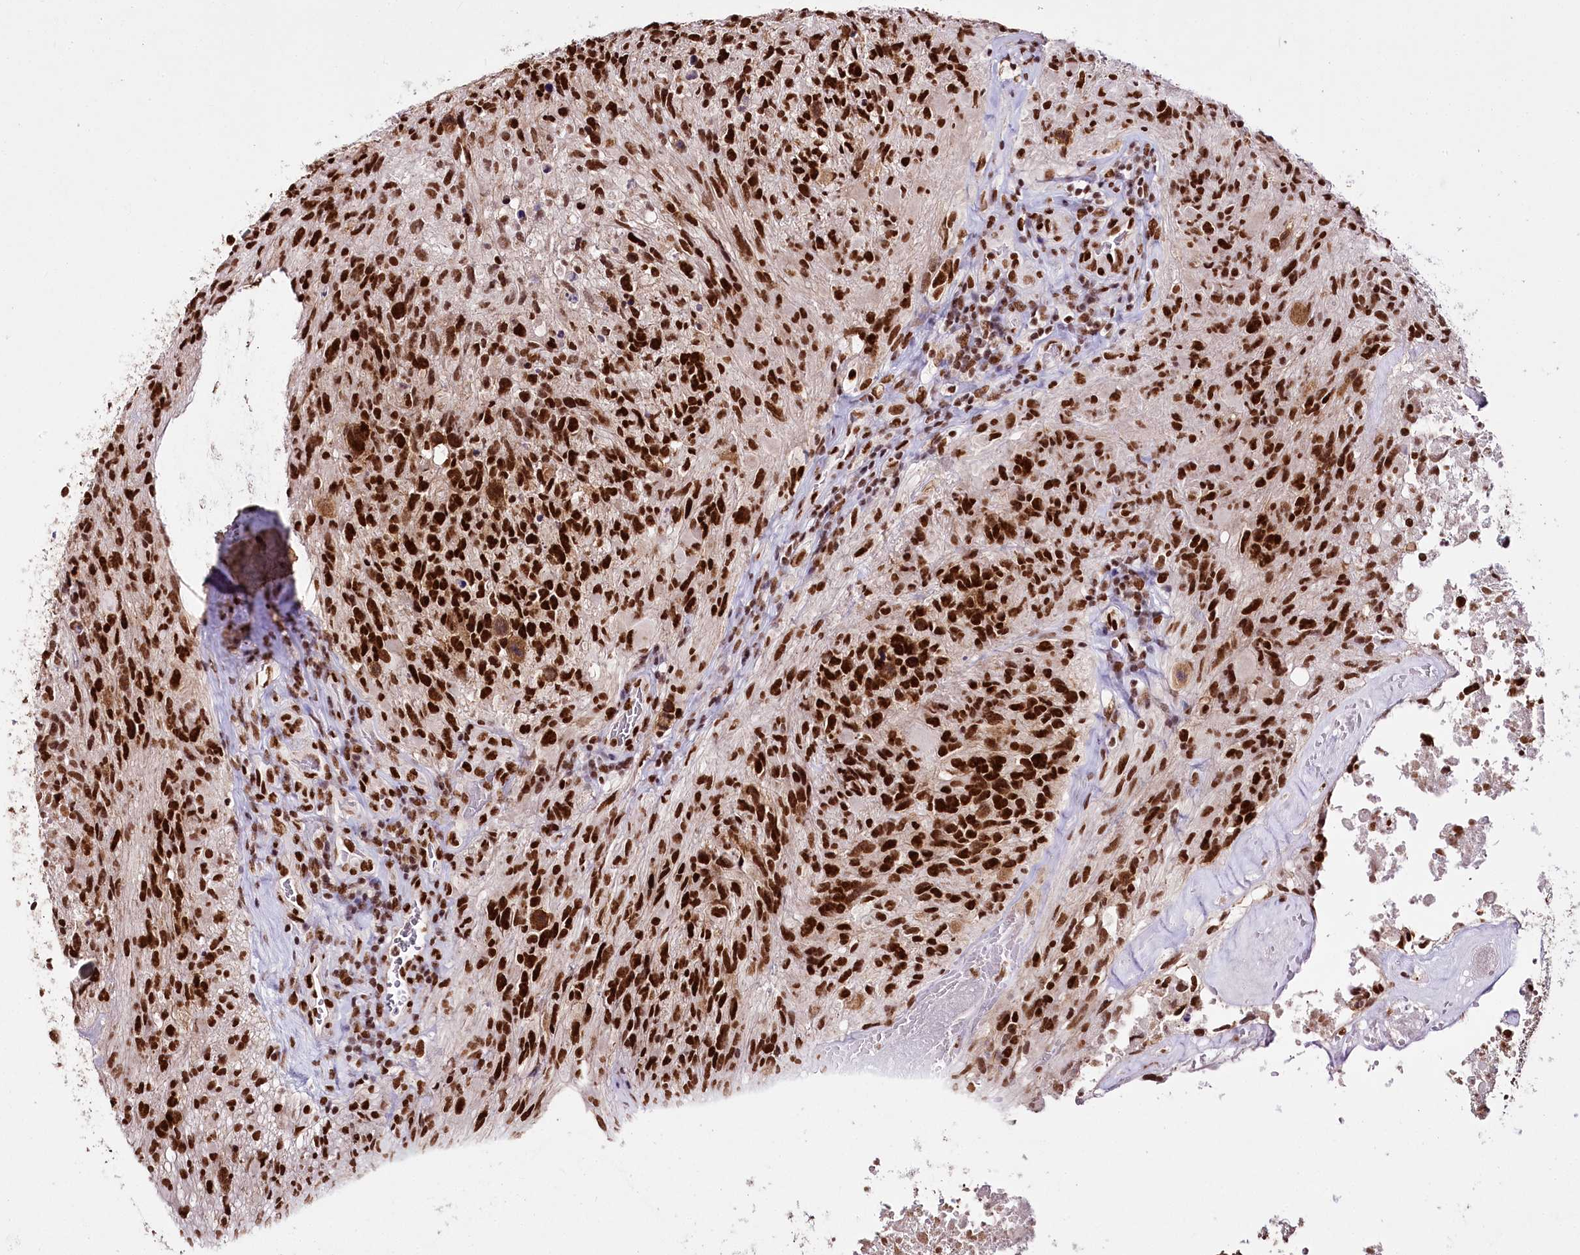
{"staining": {"intensity": "strong", "quantity": ">75%", "location": "nuclear"}, "tissue": "glioma", "cell_type": "Tumor cells", "image_type": "cancer", "snomed": [{"axis": "morphology", "description": "Glioma, malignant, High grade"}, {"axis": "topography", "description": "Brain"}], "caption": "An IHC image of neoplastic tissue is shown. Protein staining in brown highlights strong nuclear positivity in glioma within tumor cells.", "gene": "SMARCE1", "patient": {"sex": "male", "age": 76}}